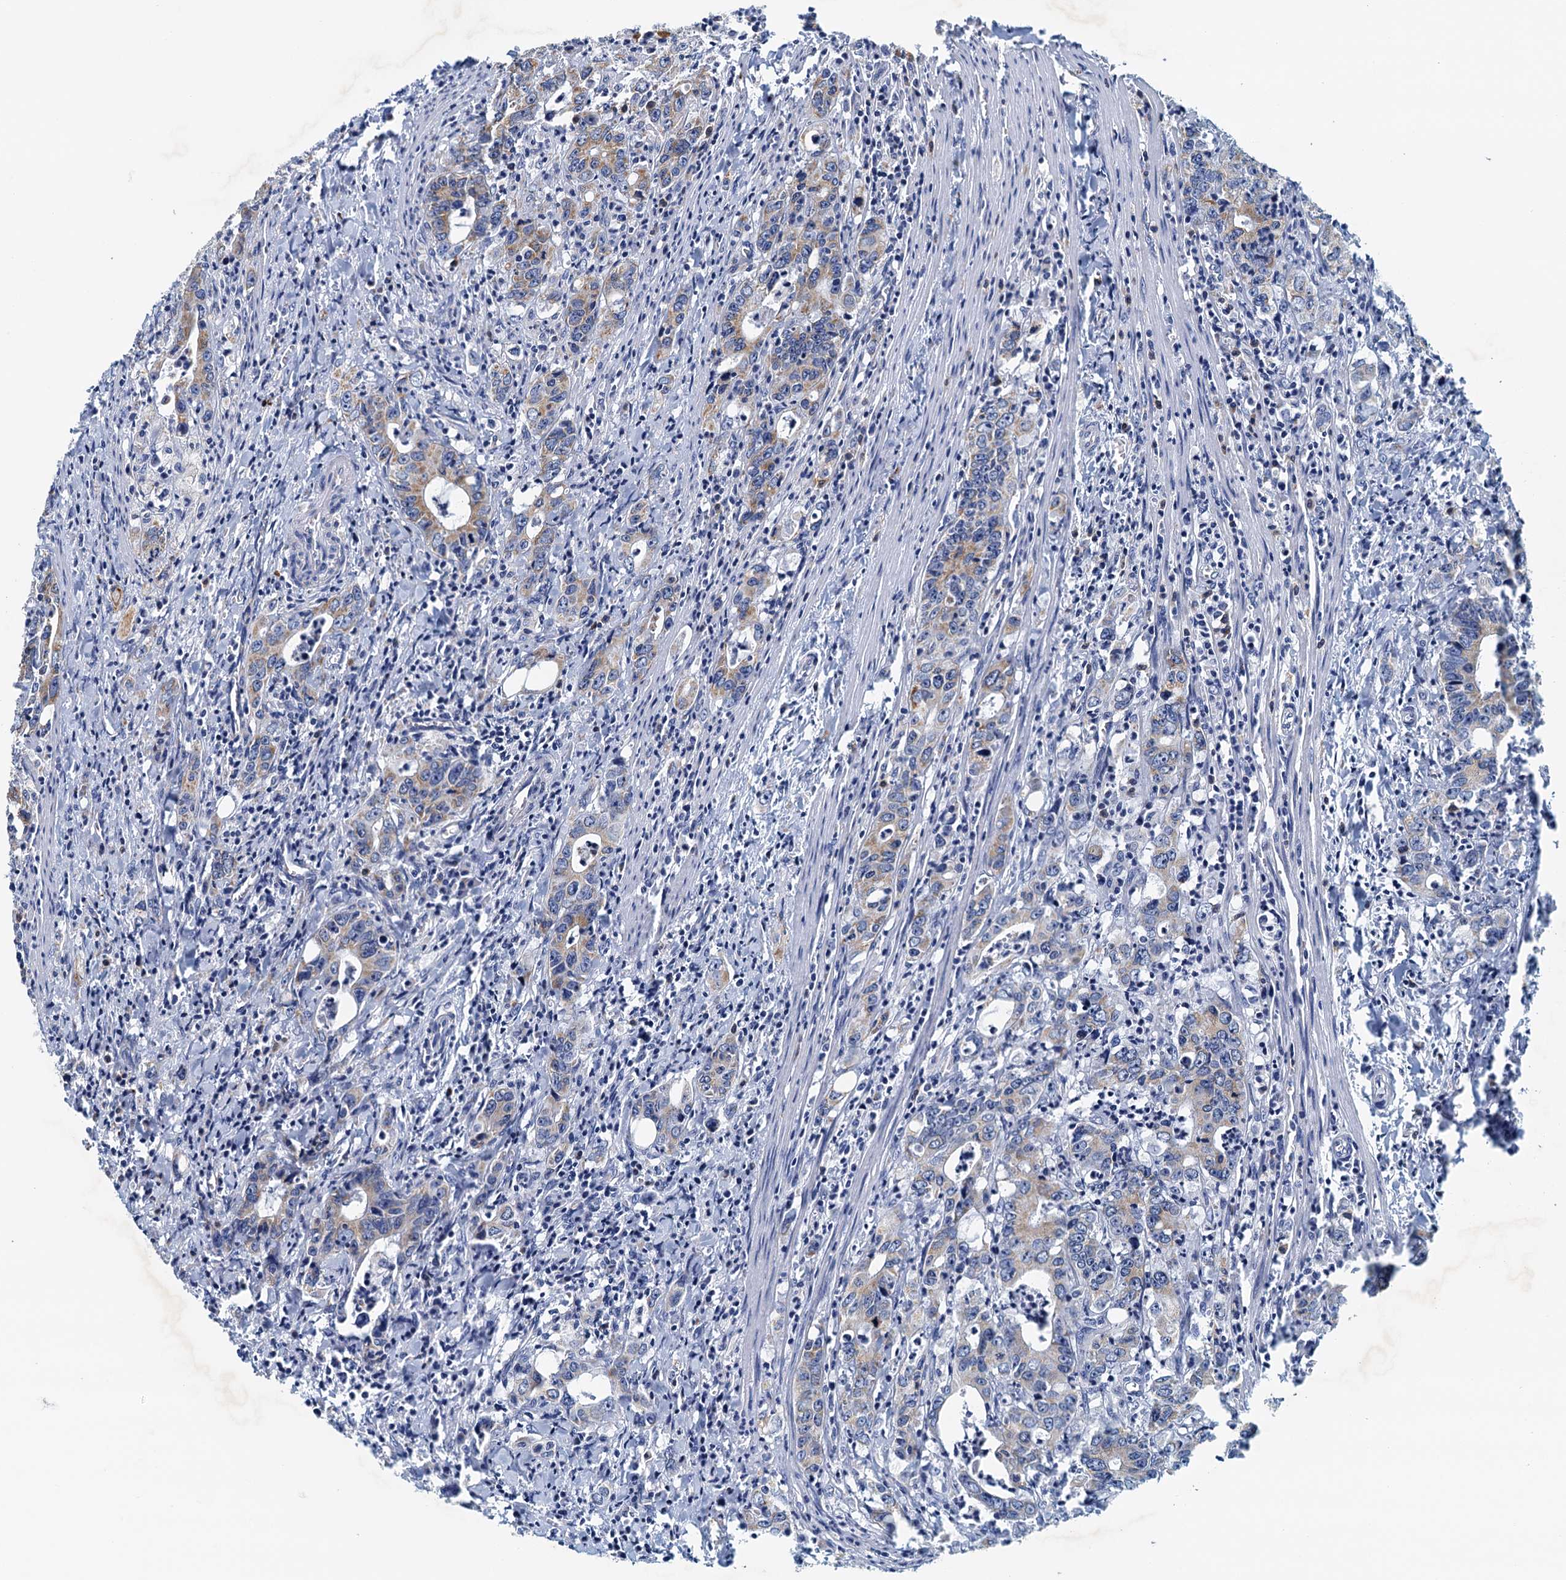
{"staining": {"intensity": "weak", "quantity": "25%-75%", "location": "cytoplasmic/membranous"}, "tissue": "colorectal cancer", "cell_type": "Tumor cells", "image_type": "cancer", "snomed": [{"axis": "morphology", "description": "Adenocarcinoma, NOS"}, {"axis": "topography", "description": "Colon"}], "caption": "Colorectal adenocarcinoma stained with DAB (3,3'-diaminobenzidine) immunohistochemistry (IHC) reveals low levels of weak cytoplasmic/membranous expression in approximately 25%-75% of tumor cells.", "gene": "POC1A", "patient": {"sex": "female", "age": 75}}